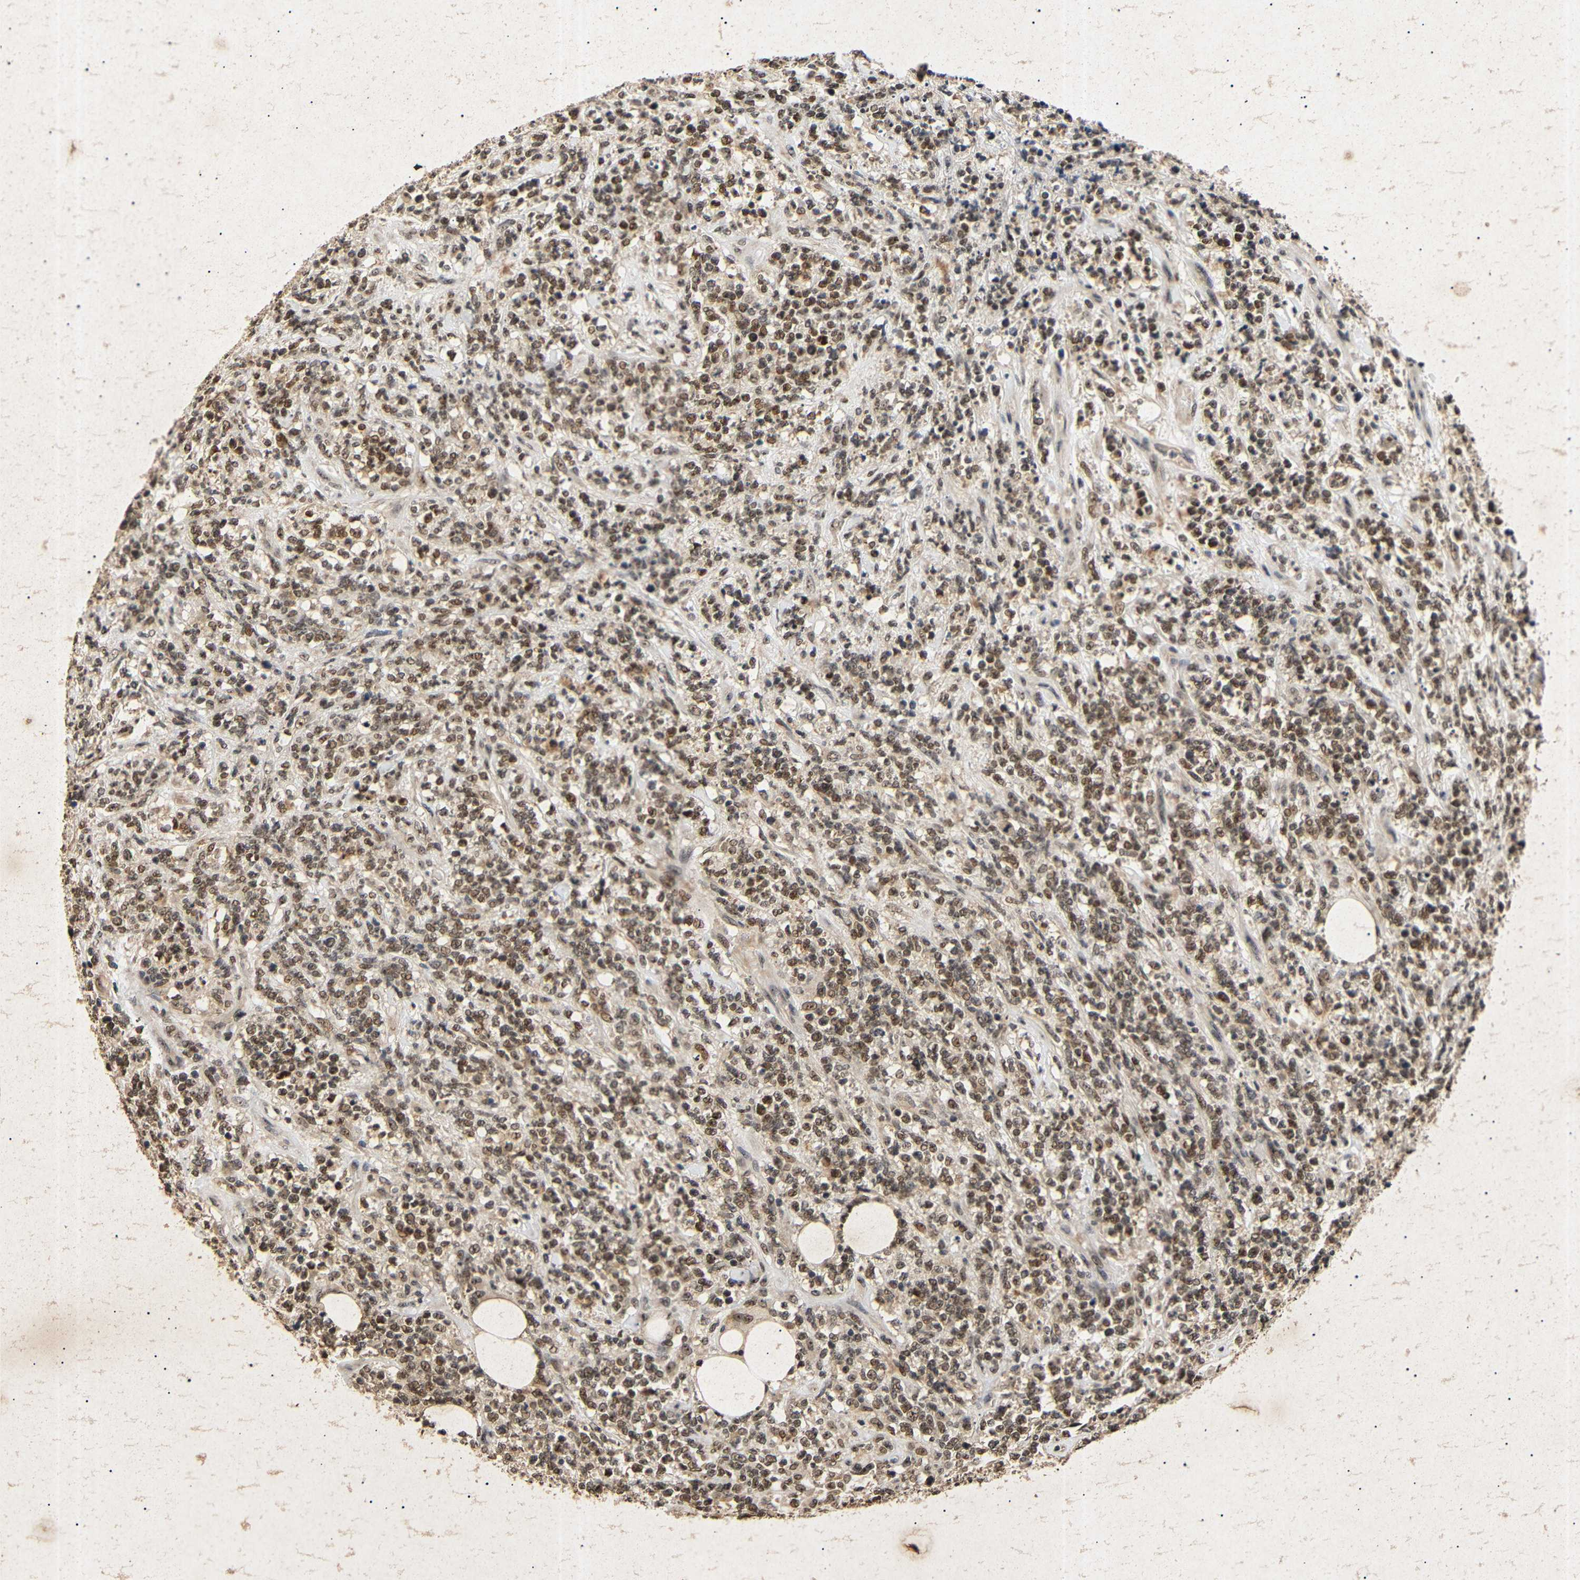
{"staining": {"intensity": "moderate", "quantity": ">75%", "location": "nuclear"}, "tissue": "lymphoma", "cell_type": "Tumor cells", "image_type": "cancer", "snomed": [{"axis": "morphology", "description": "Malignant lymphoma, non-Hodgkin's type, High grade"}, {"axis": "topography", "description": "Soft tissue"}], "caption": "Malignant lymphoma, non-Hodgkin's type (high-grade) tissue demonstrates moderate nuclear positivity in about >75% of tumor cells, visualized by immunohistochemistry. Immunohistochemistry stains the protein of interest in brown and the nuclei are stained blue.", "gene": "PARN", "patient": {"sex": "male", "age": 18}}